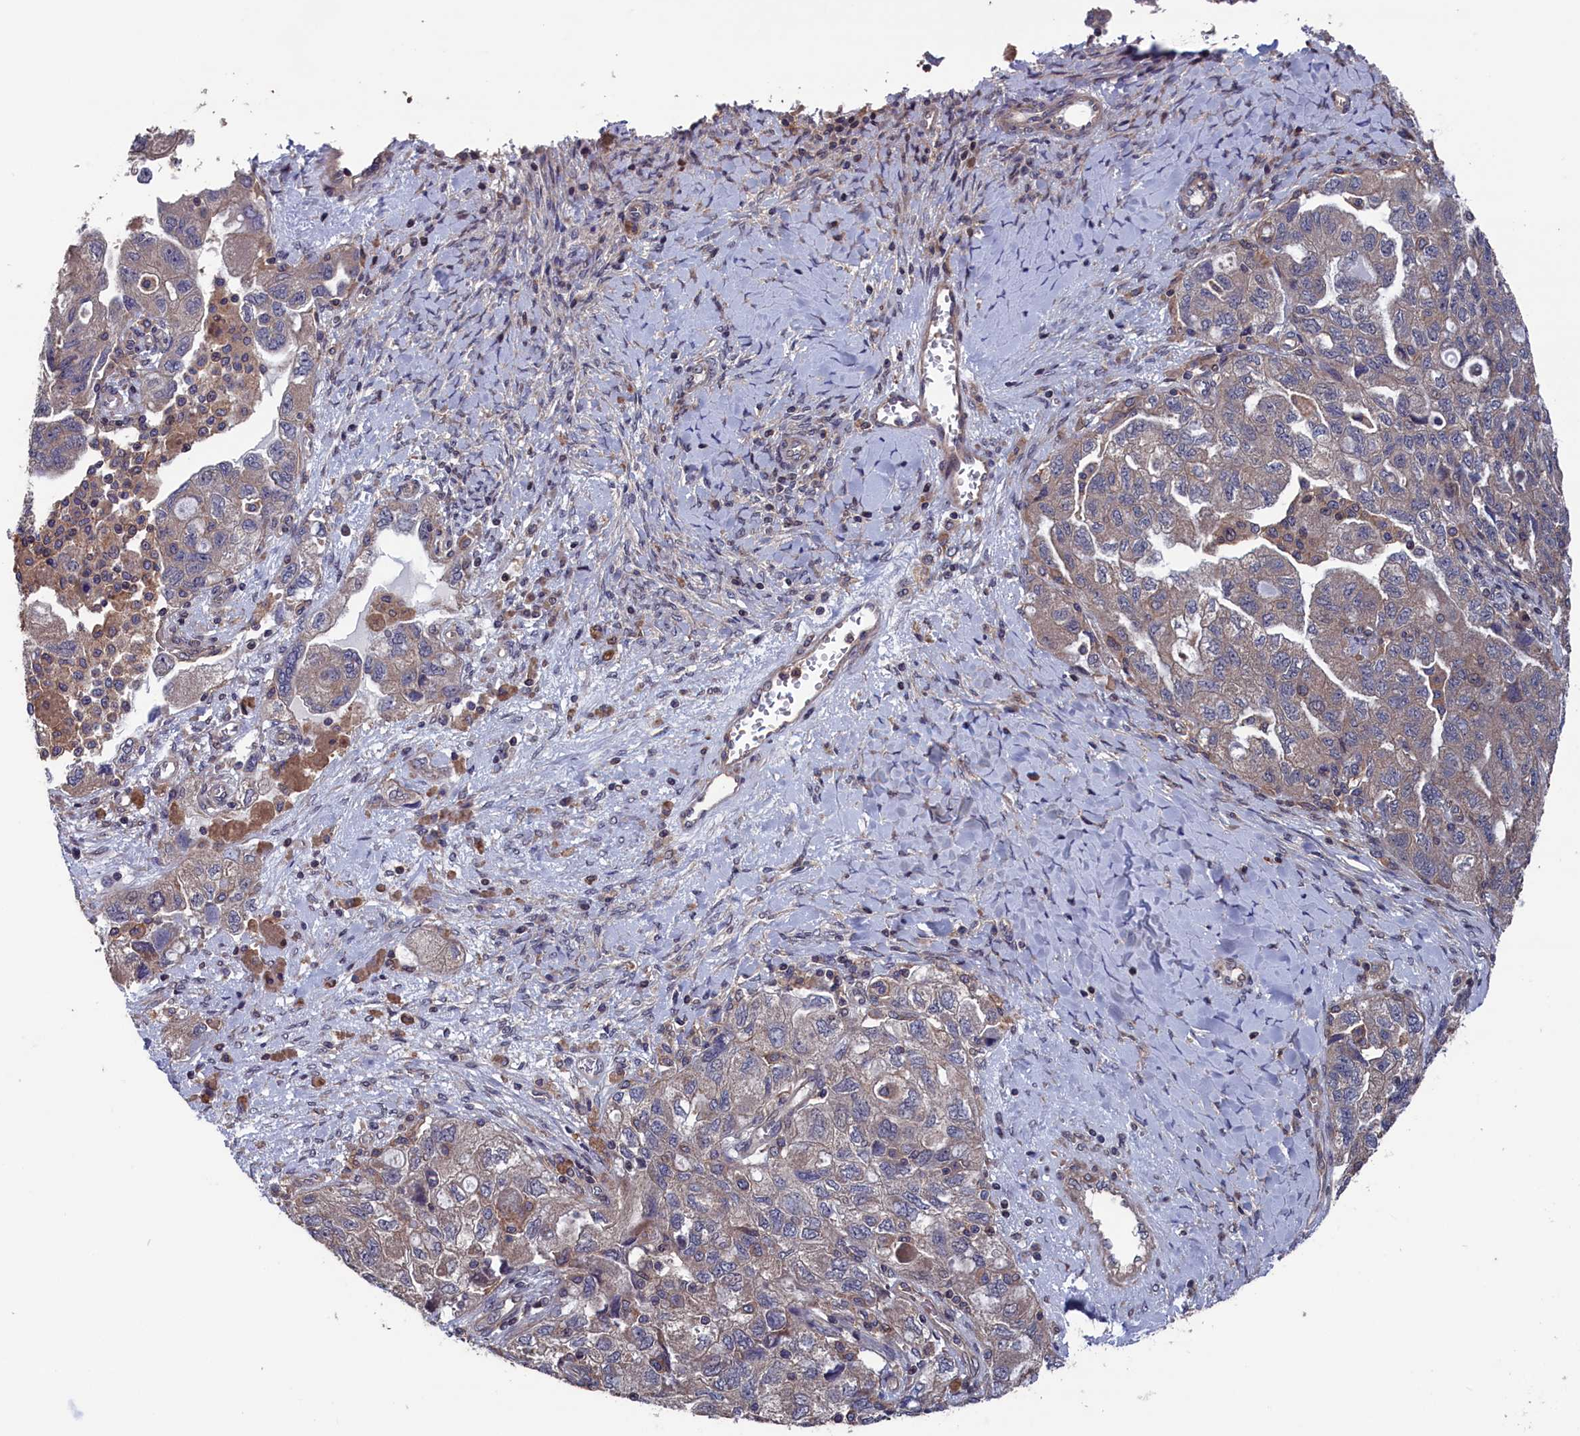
{"staining": {"intensity": "weak", "quantity": "25%-75%", "location": "cytoplasmic/membranous"}, "tissue": "ovarian cancer", "cell_type": "Tumor cells", "image_type": "cancer", "snomed": [{"axis": "morphology", "description": "Carcinoma, NOS"}, {"axis": "morphology", "description": "Cystadenocarcinoma, serous, NOS"}, {"axis": "topography", "description": "Ovary"}], "caption": "Ovarian cancer was stained to show a protein in brown. There is low levels of weak cytoplasmic/membranous positivity in about 25%-75% of tumor cells. The staining was performed using DAB, with brown indicating positive protein expression. Nuclei are stained blue with hematoxylin.", "gene": "SPATA13", "patient": {"sex": "female", "age": 69}}